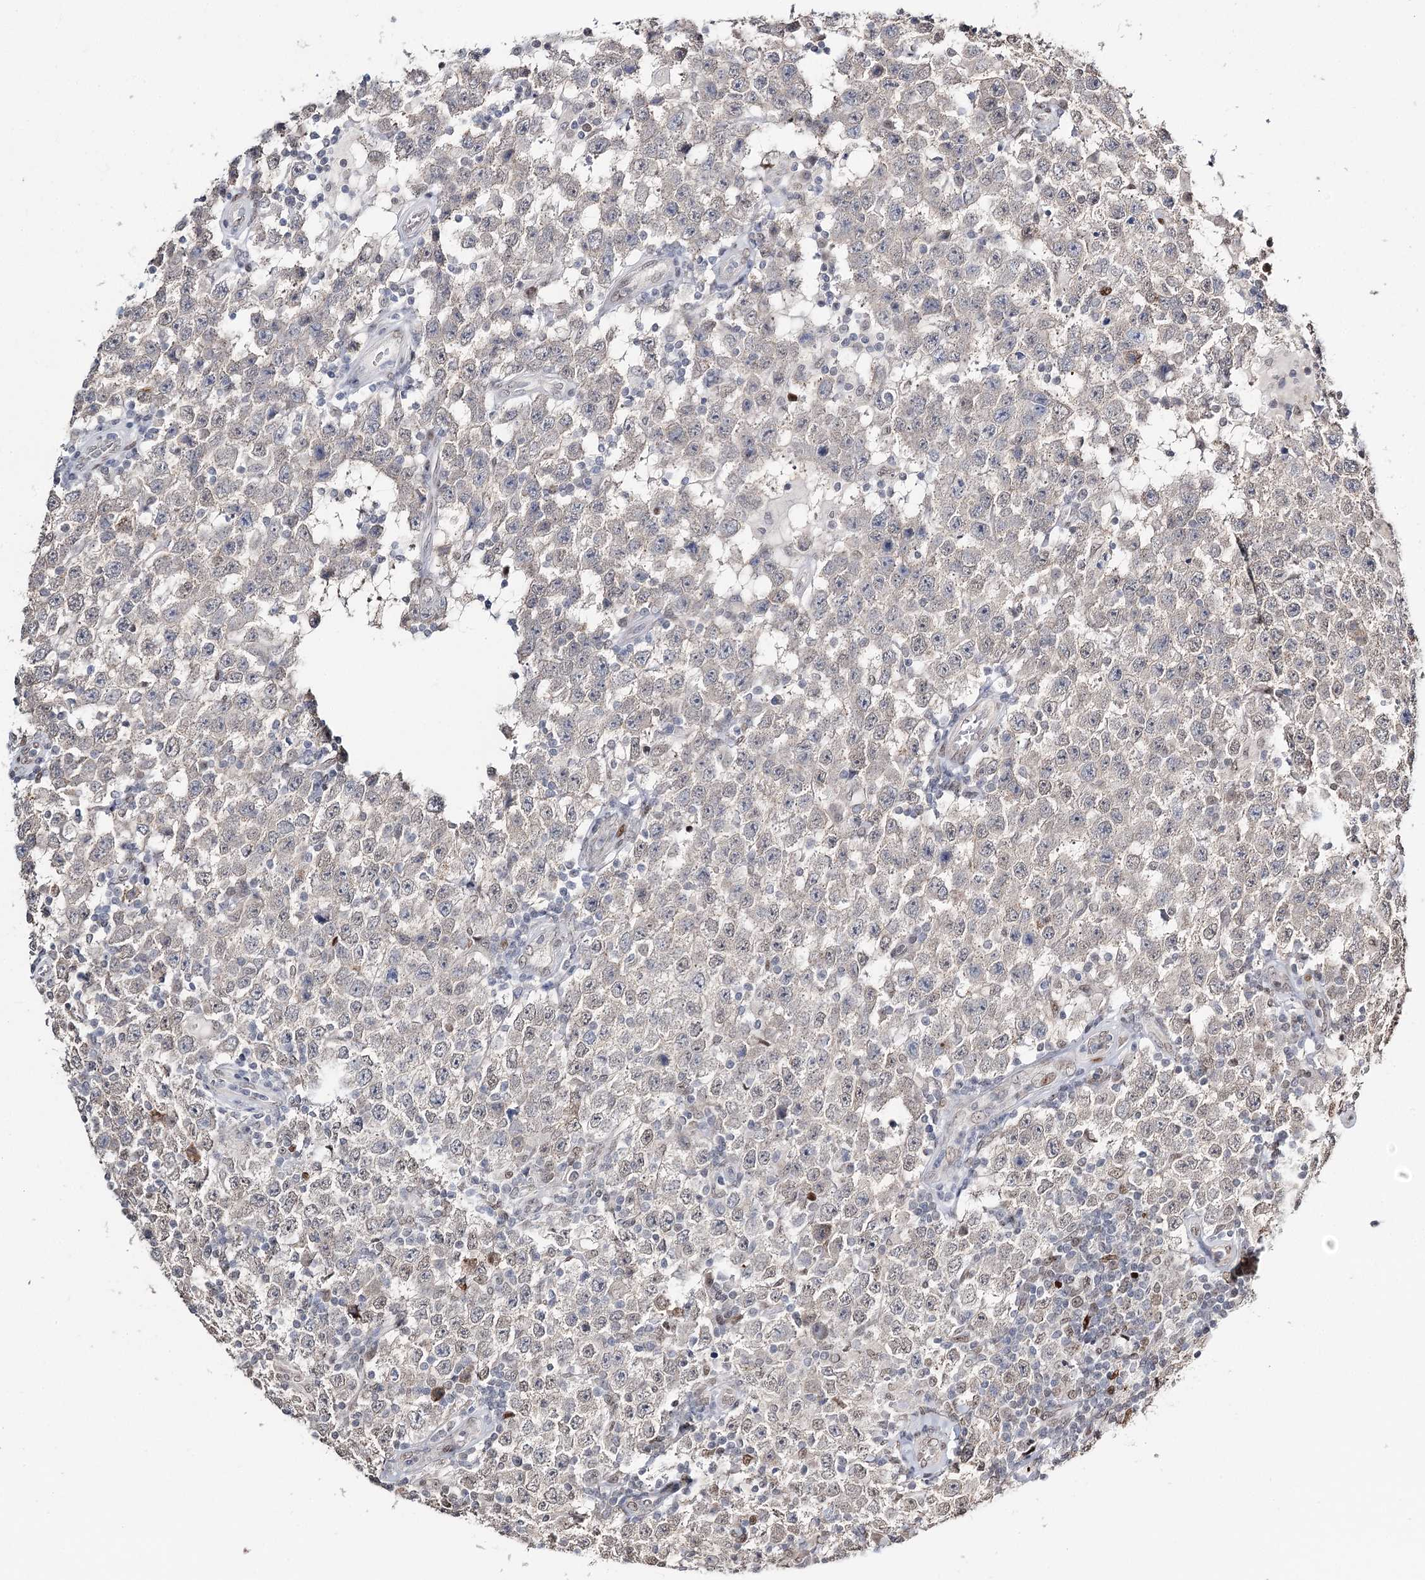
{"staining": {"intensity": "negative", "quantity": "none", "location": "none"}, "tissue": "testis cancer", "cell_type": "Tumor cells", "image_type": "cancer", "snomed": [{"axis": "morphology", "description": "Normal tissue, NOS"}, {"axis": "morphology", "description": "Urothelial carcinoma, High grade"}, {"axis": "morphology", "description": "Seminoma, NOS"}, {"axis": "morphology", "description": "Carcinoma, Embryonal, NOS"}, {"axis": "topography", "description": "Urinary bladder"}, {"axis": "topography", "description": "Testis"}], "caption": "Tumor cells show no significant protein staining in seminoma (testis).", "gene": "RPS27A", "patient": {"sex": "male", "age": 41}}